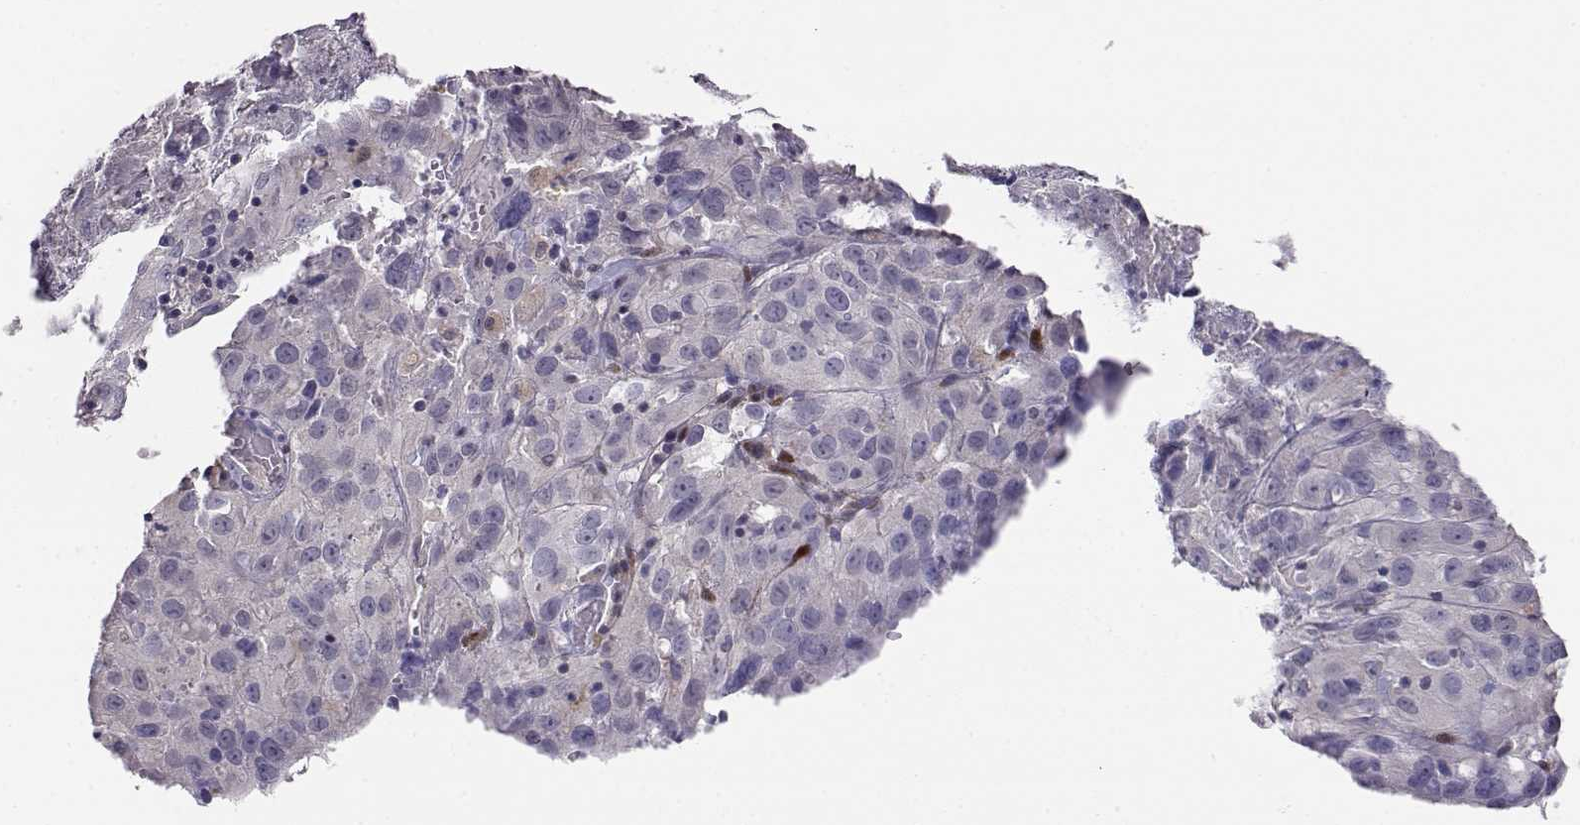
{"staining": {"intensity": "negative", "quantity": "none", "location": "none"}, "tissue": "cervical cancer", "cell_type": "Tumor cells", "image_type": "cancer", "snomed": [{"axis": "morphology", "description": "Squamous cell carcinoma, NOS"}, {"axis": "topography", "description": "Cervix"}], "caption": "Protein analysis of cervical cancer exhibits no significant staining in tumor cells.", "gene": "AKR1B1", "patient": {"sex": "female", "age": 32}}